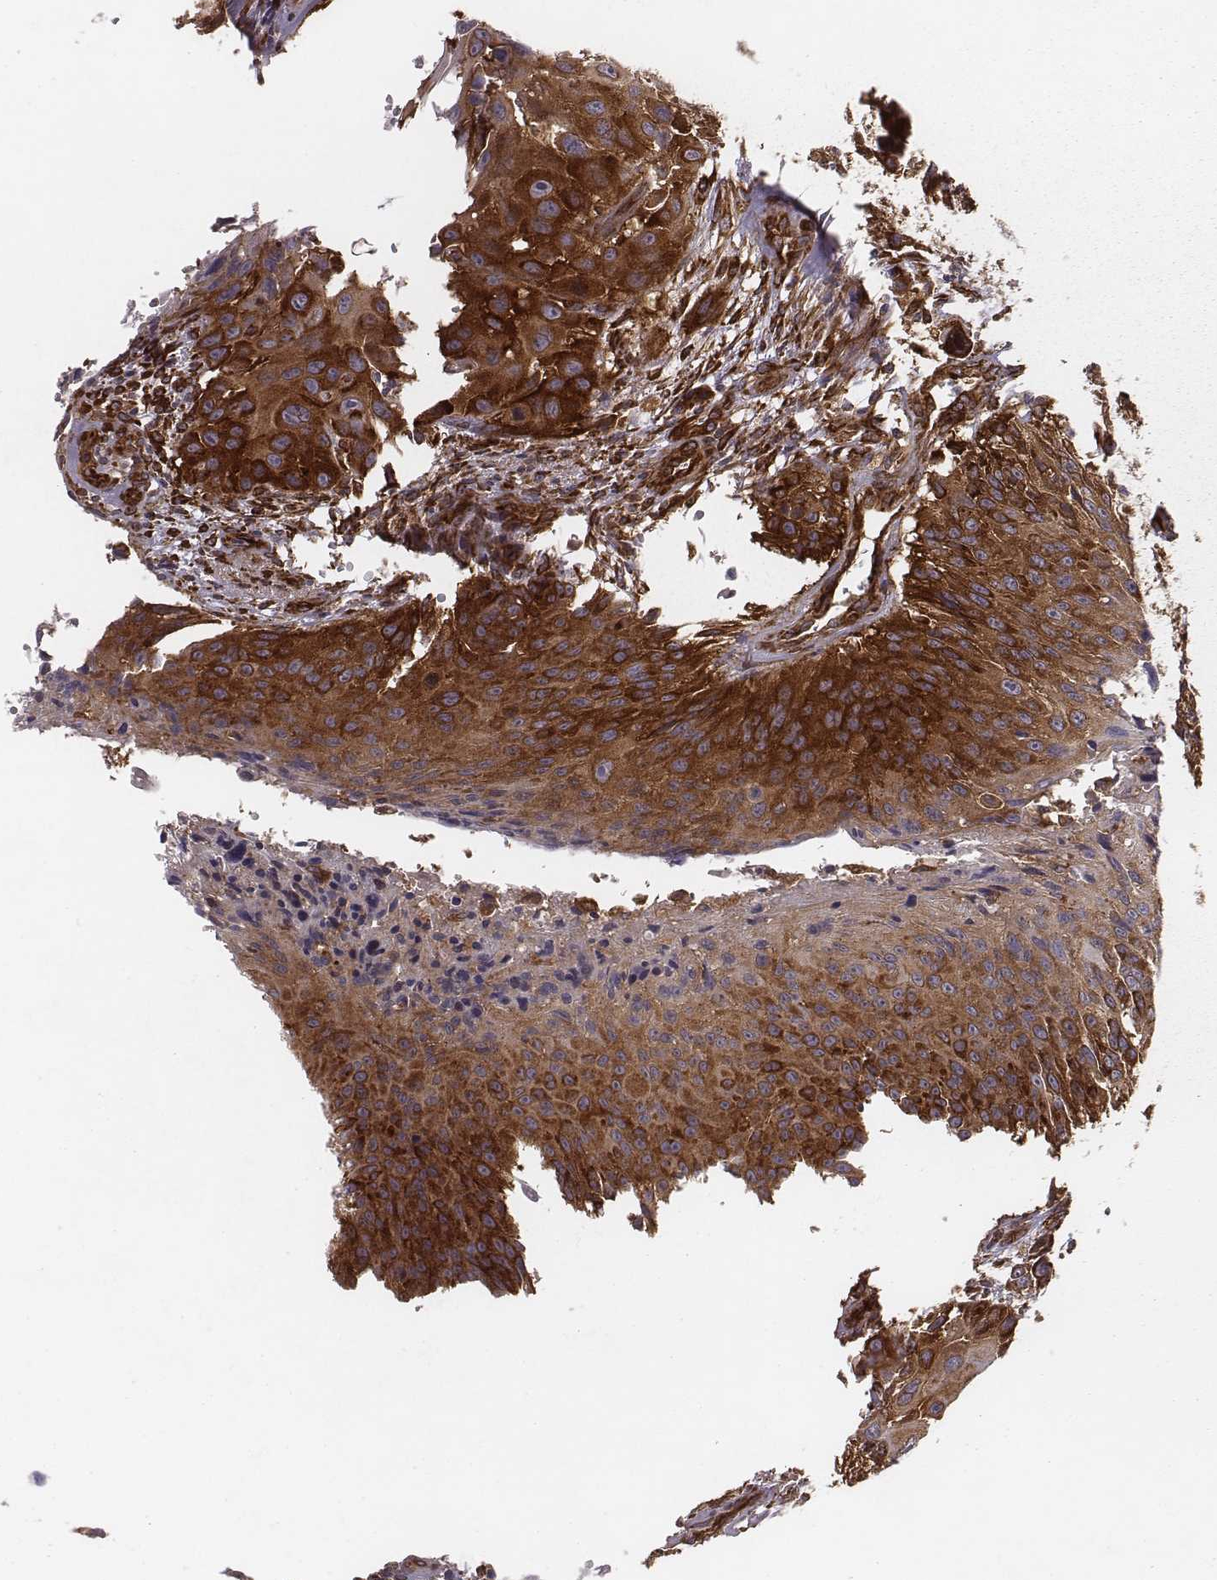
{"staining": {"intensity": "strong", "quantity": ">75%", "location": "cytoplasmic/membranous"}, "tissue": "urothelial cancer", "cell_type": "Tumor cells", "image_type": "cancer", "snomed": [{"axis": "morphology", "description": "Urothelial carcinoma, NOS"}, {"axis": "topography", "description": "Urinary bladder"}], "caption": "Transitional cell carcinoma was stained to show a protein in brown. There is high levels of strong cytoplasmic/membranous positivity in about >75% of tumor cells.", "gene": "TXLNA", "patient": {"sex": "male", "age": 55}}